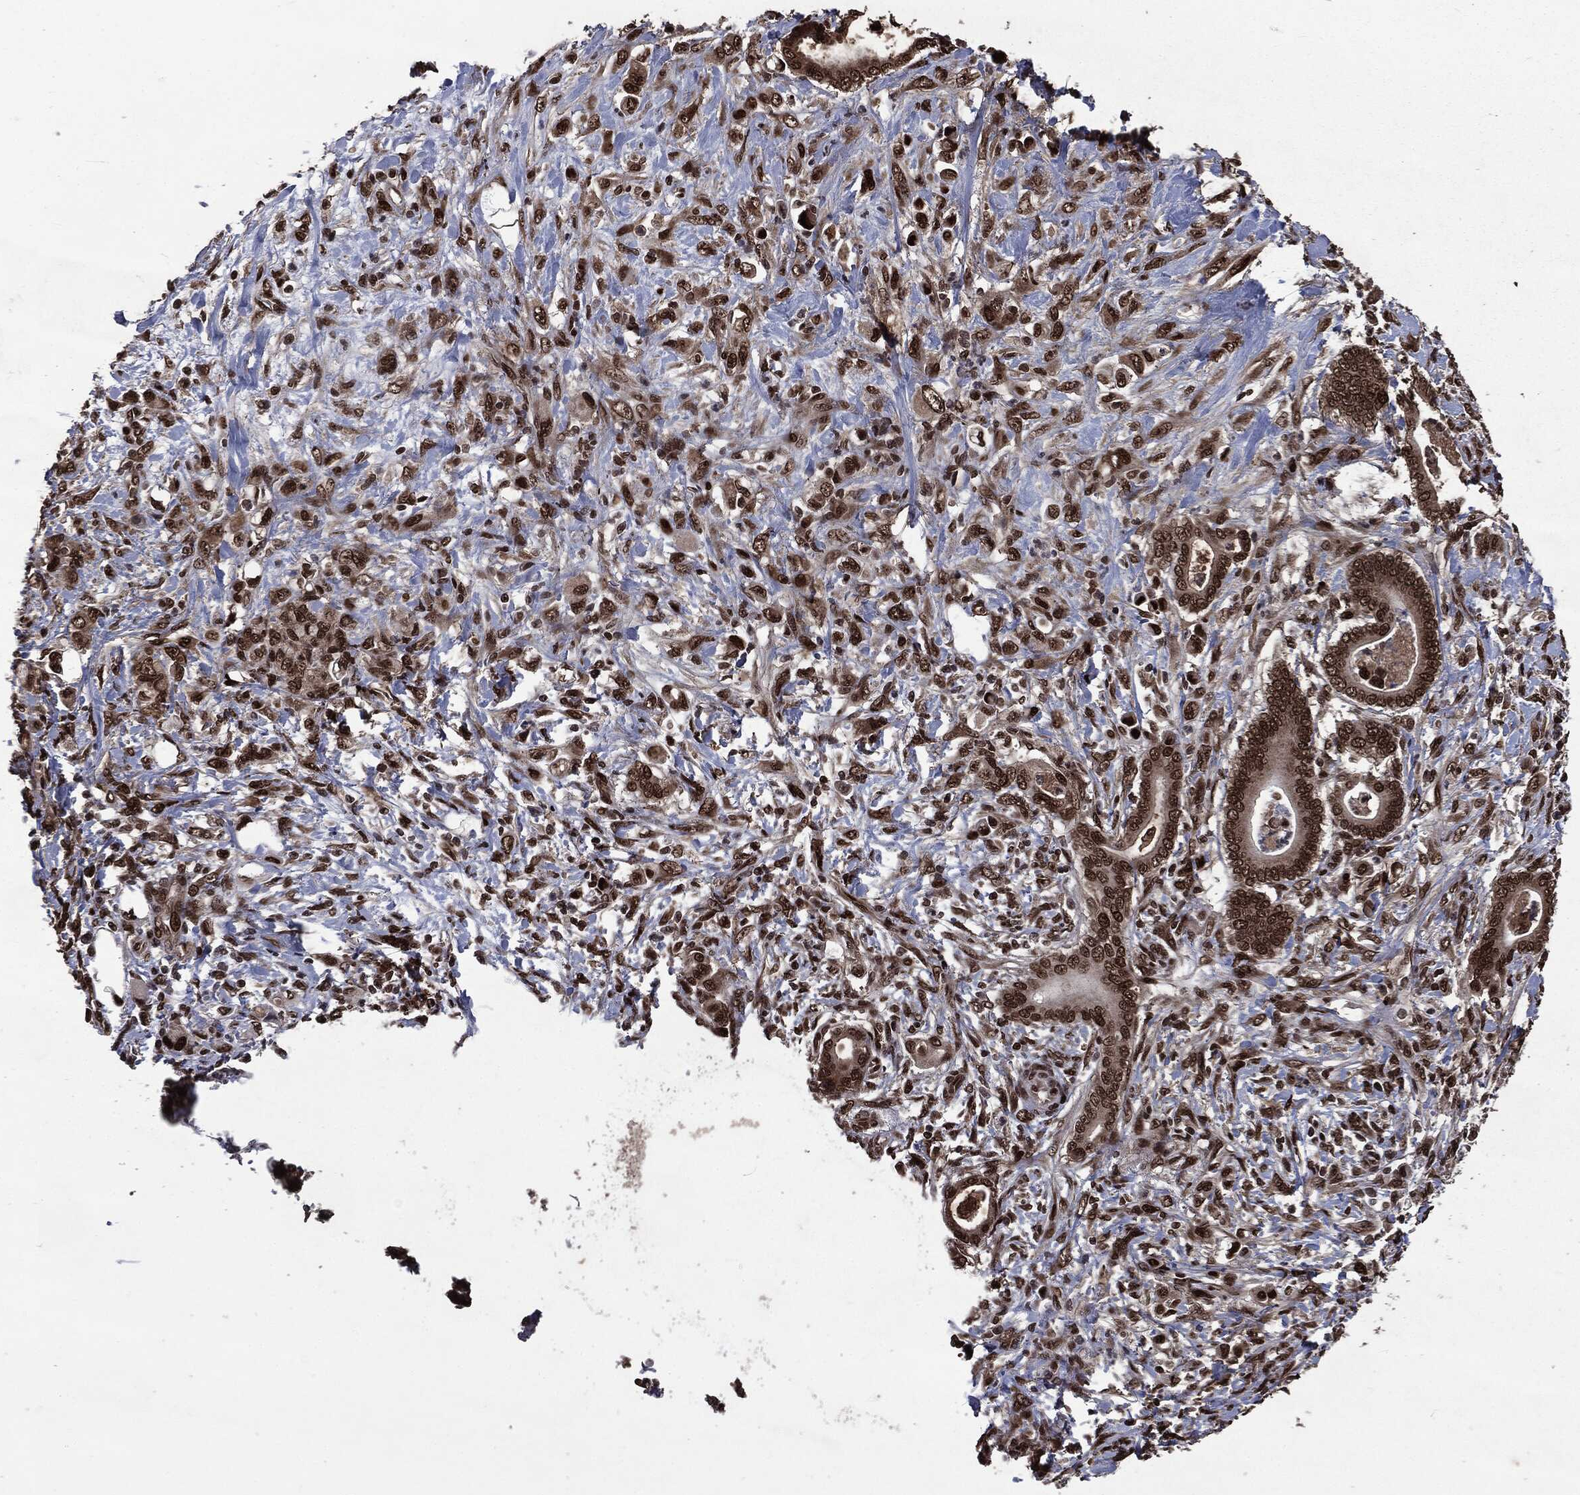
{"staining": {"intensity": "strong", "quantity": ">75%", "location": "nuclear"}, "tissue": "stomach cancer", "cell_type": "Tumor cells", "image_type": "cancer", "snomed": [{"axis": "morphology", "description": "Adenocarcinoma, NOS"}, {"axis": "topography", "description": "Stomach"}], "caption": "Immunohistochemistry (DAB) staining of stomach adenocarcinoma demonstrates strong nuclear protein staining in approximately >75% of tumor cells.", "gene": "DVL2", "patient": {"sex": "female", "age": 79}}